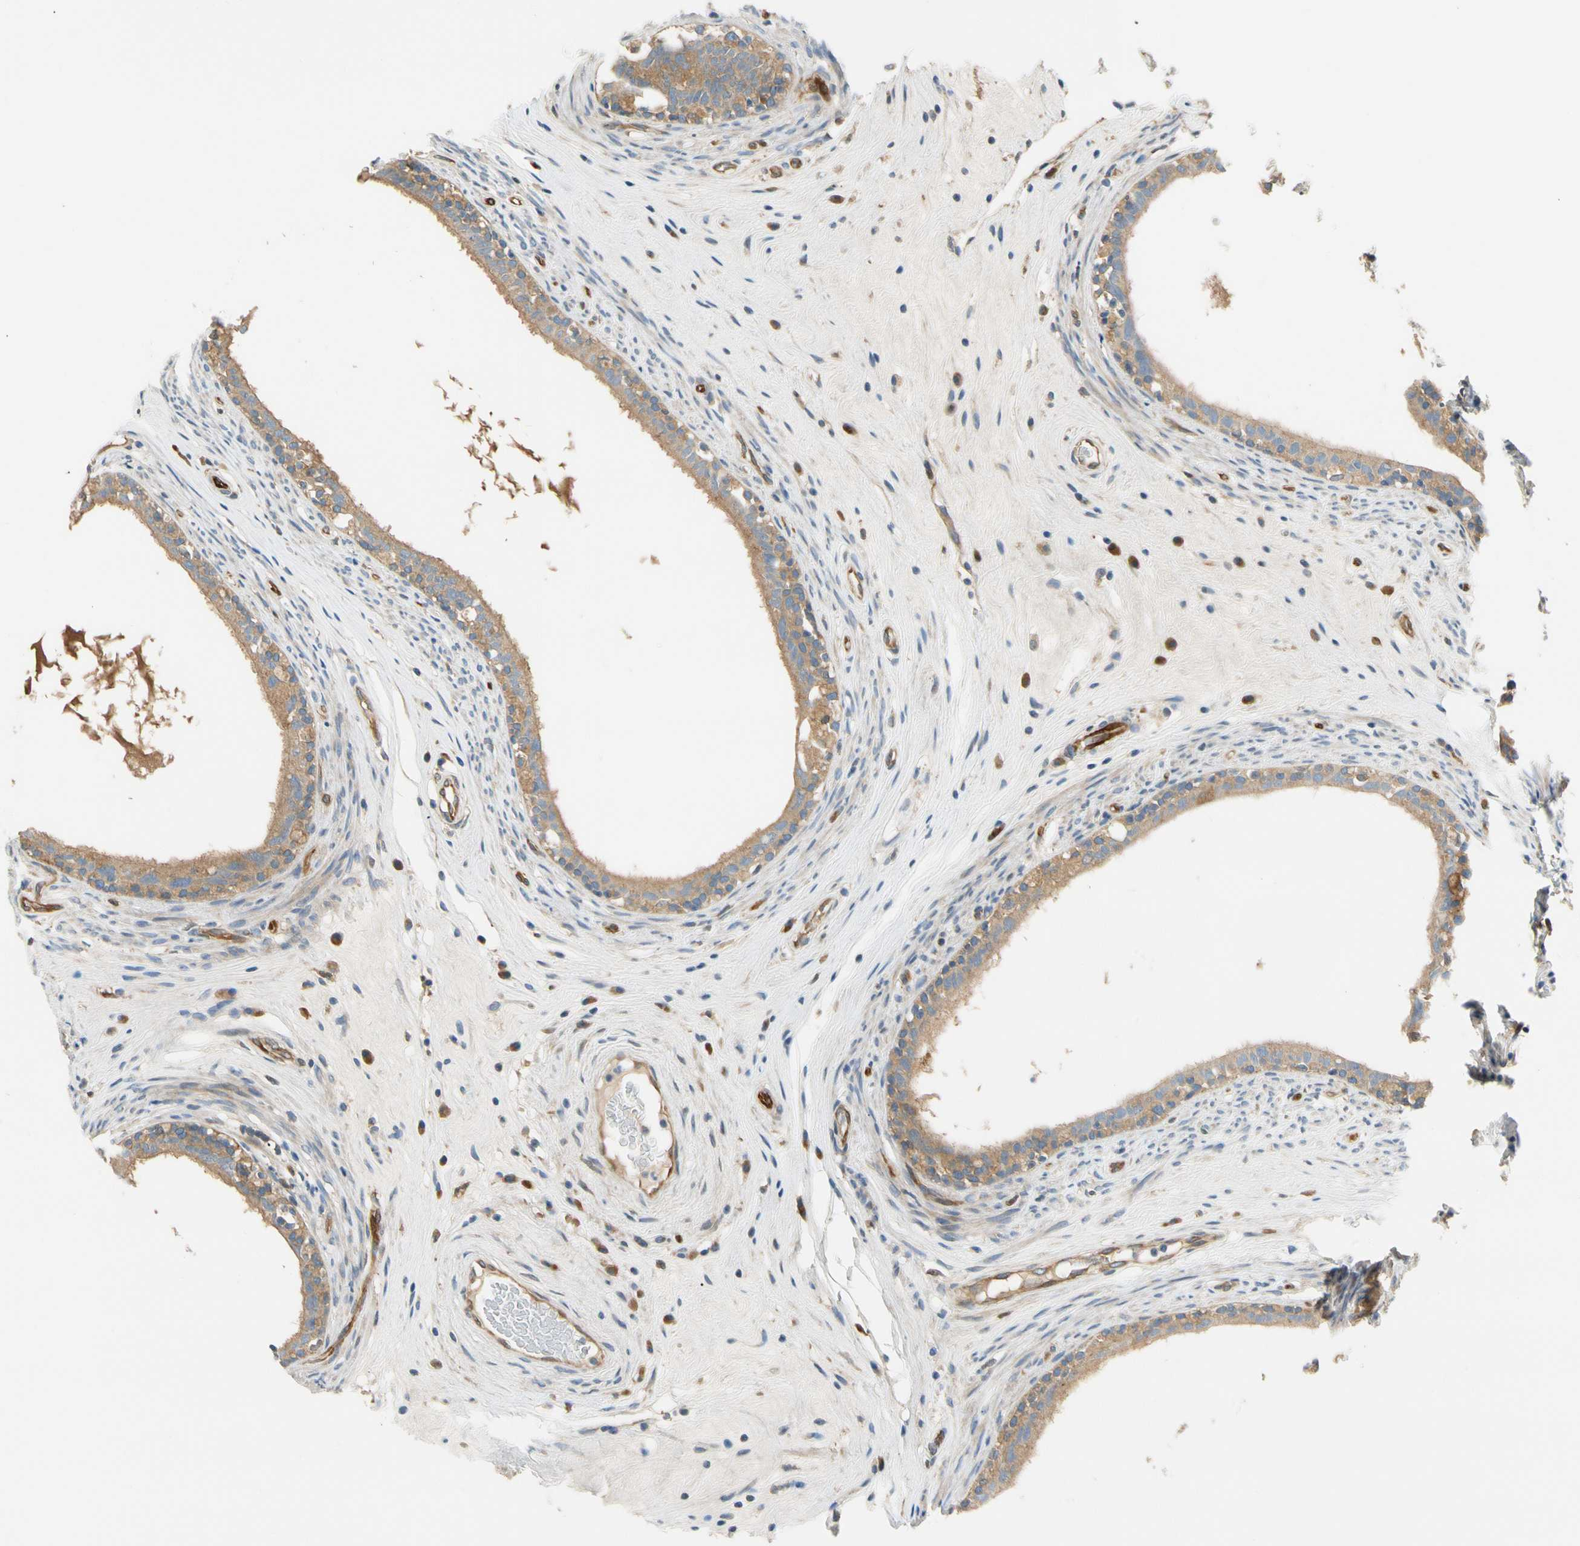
{"staining": {"intensity": "moderate", "quantity": ">75%", "location": "cytoplasmic/membranous"}, "tissue": "epididymis", "cell_type": "Glandular cells", "image_type": "normal", "snomed": [{"axis": "morphology", "description": "Normal tissue, NOS"}, {"axis": "morphology", "description": "Inflammation, NOS"}, {"axis": "topography", "description": "Epididymis"}], "caption": "Immunohistochemistry of unremarkable epididymis reveals medium levels of moderate cytoplasmic/membranous positivity in approximately >75% of glandular cells.", "gene": "PARP14", "patient": {"sex": "male", "age": 84}}